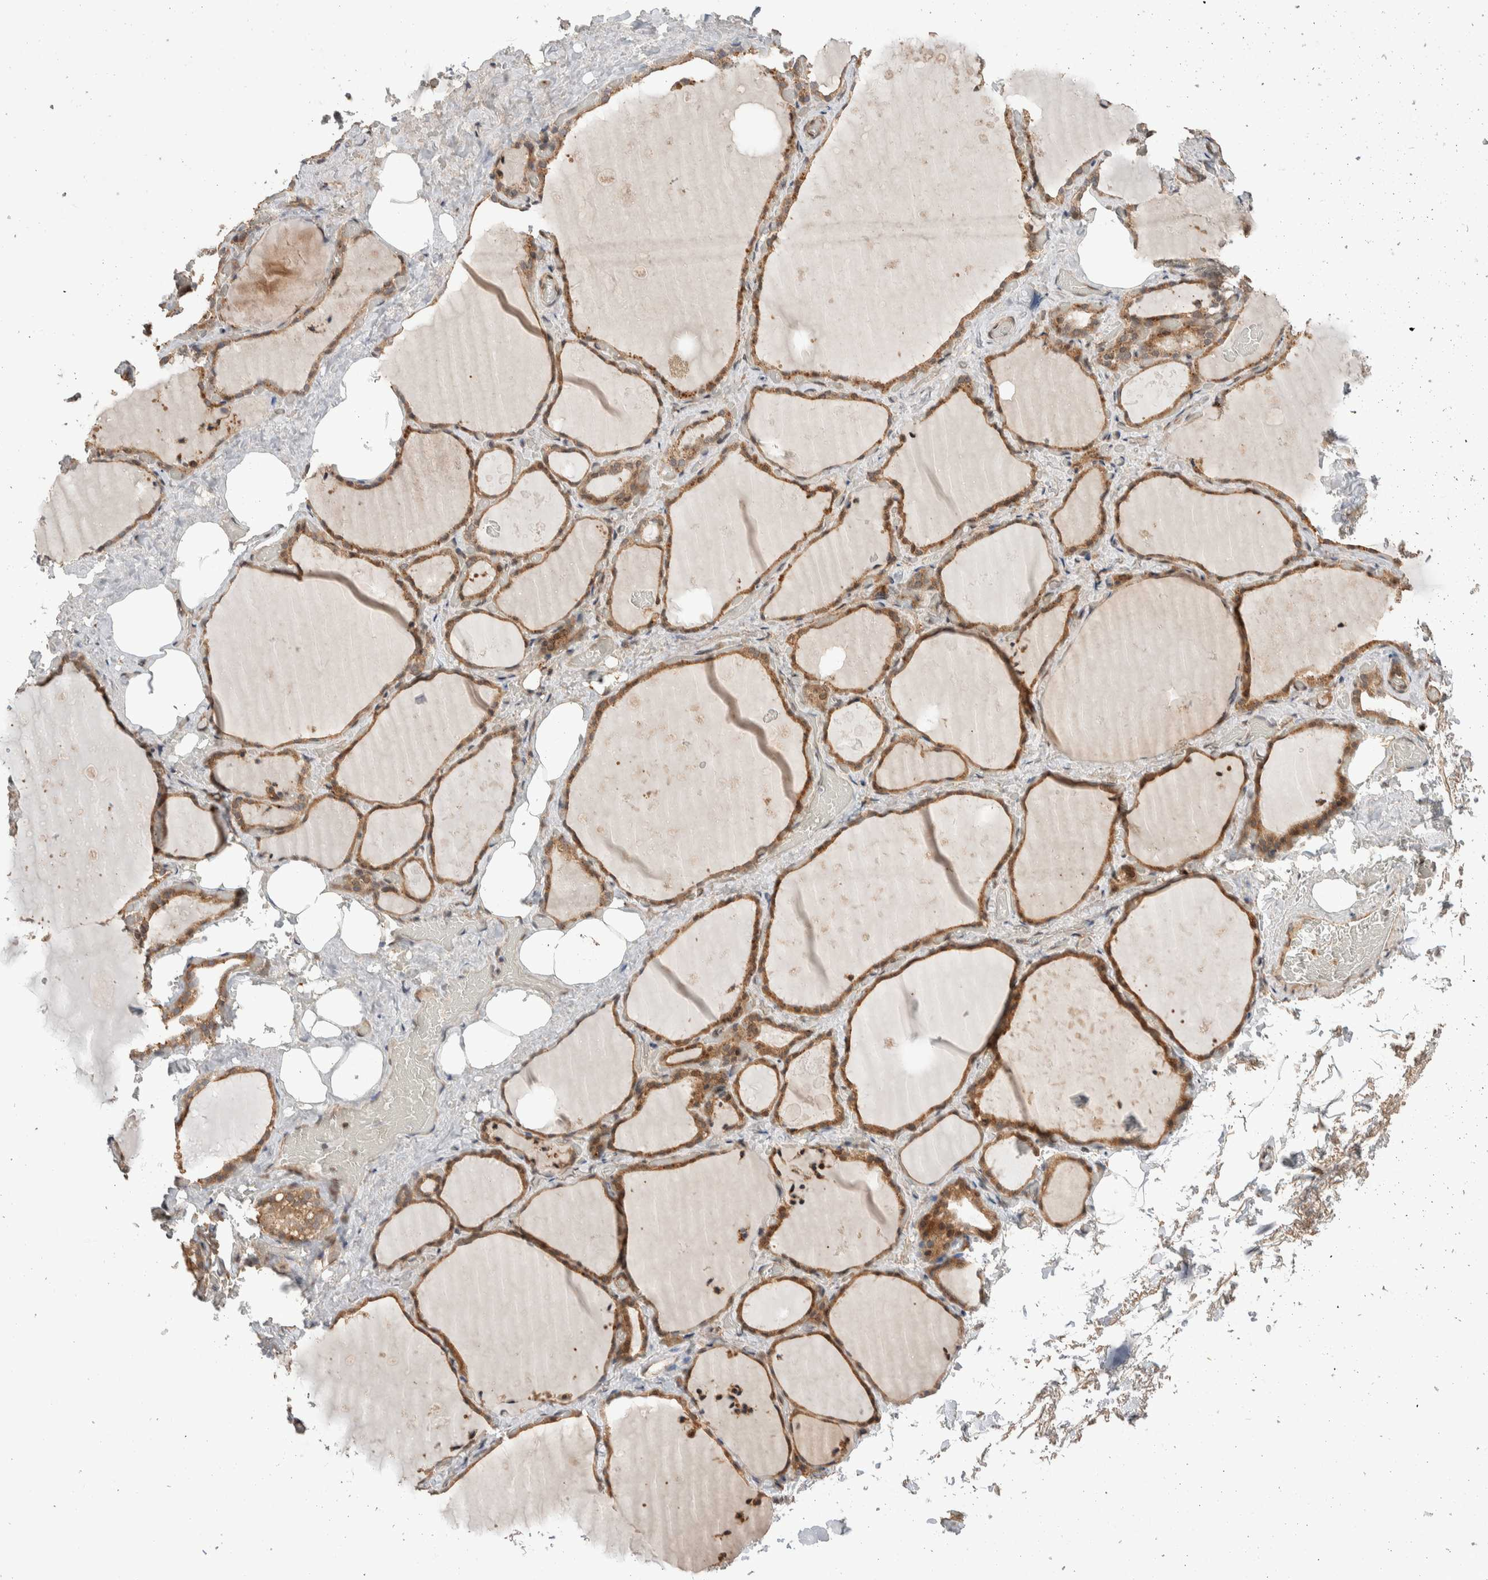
{"staining": {"intensity": "moderate", "quantity": ">75%", "location": "cytoplasmic/membranous"}, "tissue": "thyroid gland", "cell_type": "Glandular cells", "image_type": "normal", "snomed": [{"axis": "morphology", "description": "Normal tissue, NOS"}, {"axis": "topography", "description": "Thyroid gland"}], "caption": "High-magnification brightfield microscopy of normal thyroid gland stained with DAB (3,3'-diaminobenzidine) (brown) and counterstained with hematoxylin (blue). glandular cells exhibit moderate cytoplasmic/membranous staining is present in approximately>75% of cells. The staining was performed using DAB (3,3'-diaminobenzidine) to visualize the protein expression in brown, while the nuclei were stained in blue with hematoxylin (Magnification: 20x).", "gene": "ERC1", "patient": {"sex": "male", "age": 61}}